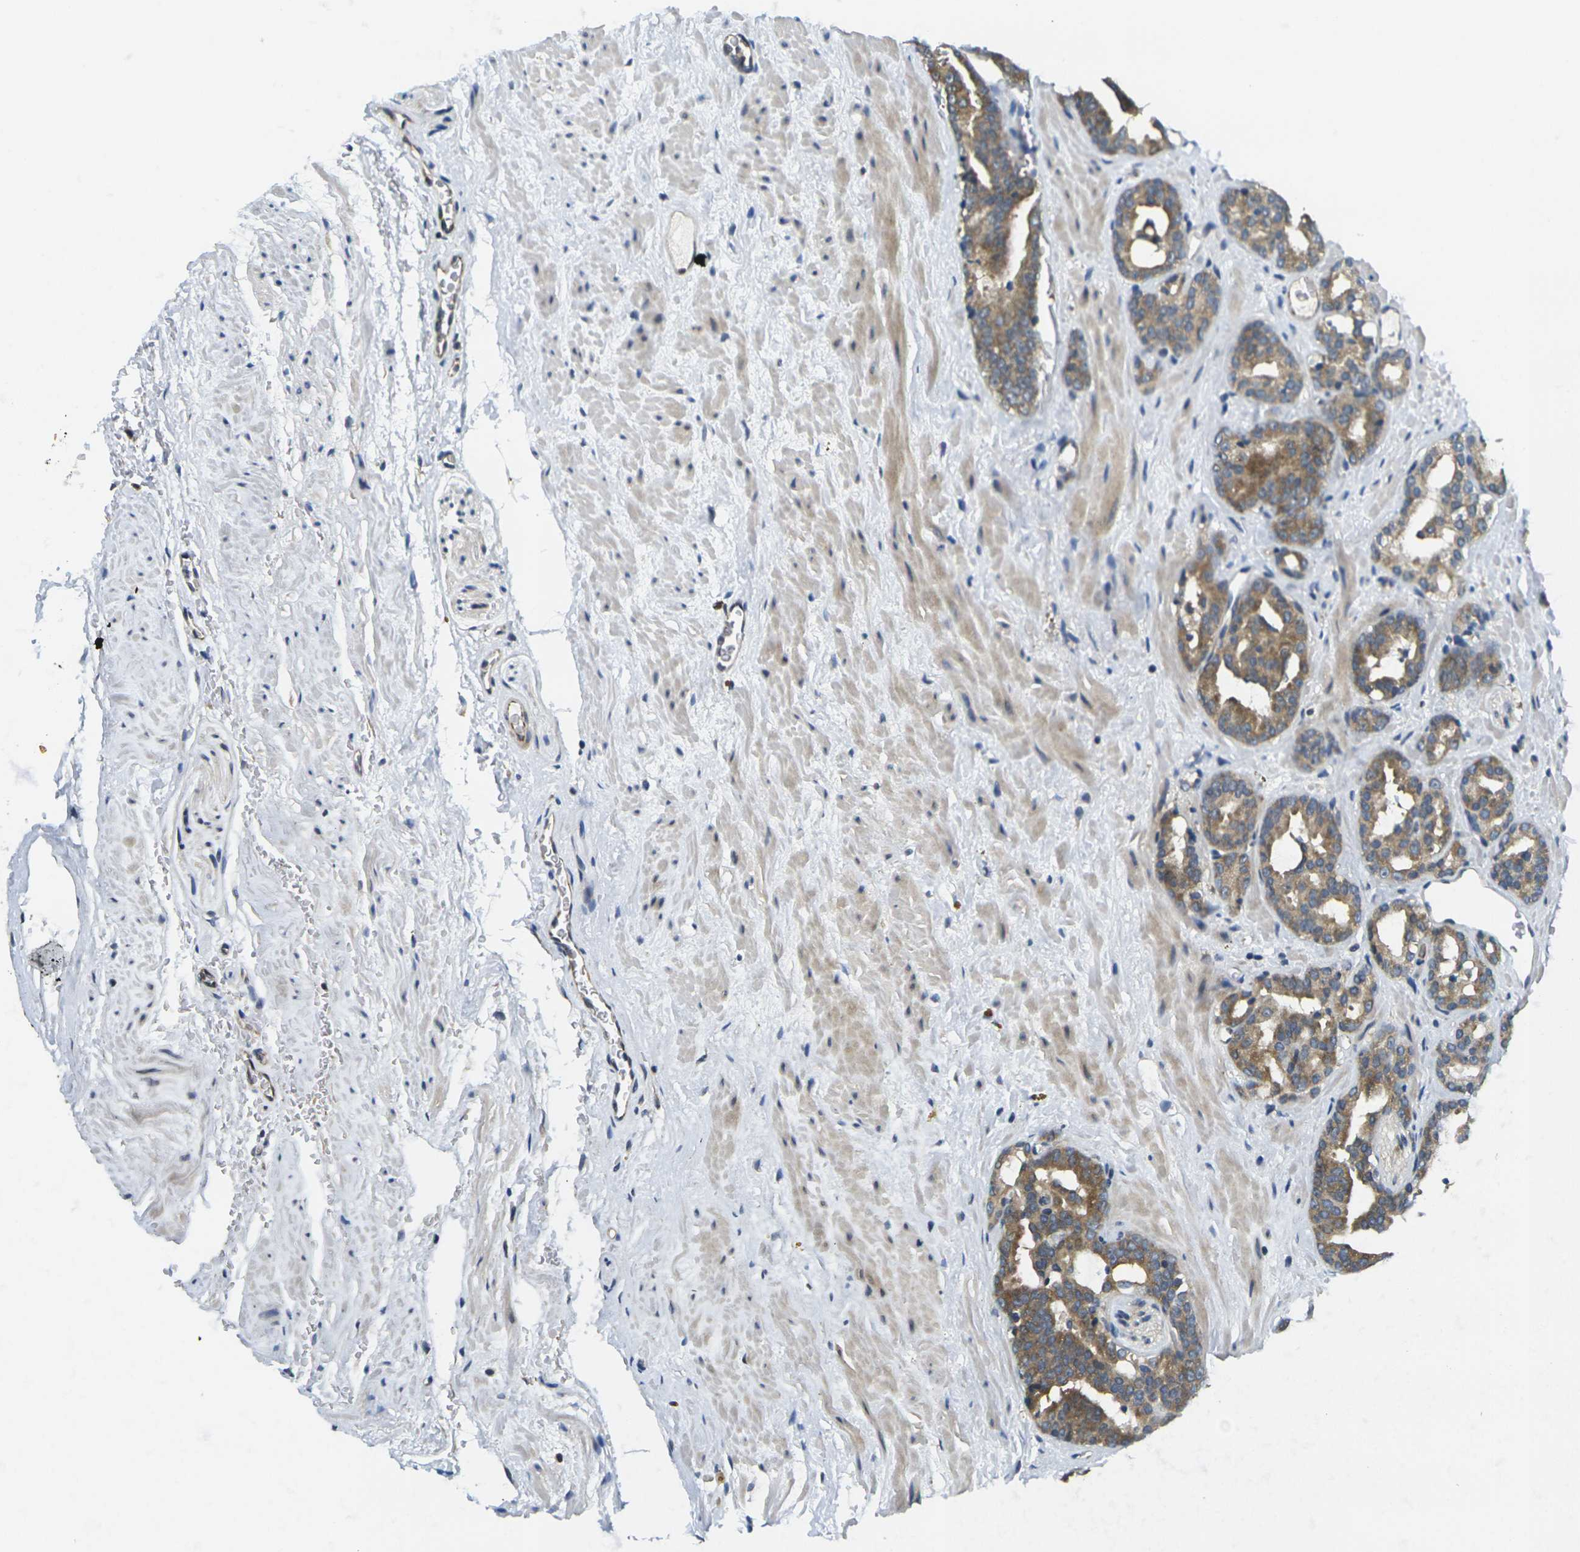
{"staining": {"intensity": "moderate", "quantity": ">75%", "location": "cytoplasmic/membranous"}, "tissue": "prostate cancer", "cell_type": "Tumor cells", "image_type": "cancer", "snomed": [{"axis": "morphology", "description": "Adenocarcinoma, Low grade"}, {"axis": "topography", "description": "Prostate"}], "caption": "Immunohistochemical staining of human low-grade adenocarcinoma (prostate) reveals moderate cytoplasmic/membranous protein expression in about >75% of tumor cells.", "gene": "MINAR2", "patient": {"sex": "male", "age": 63}}